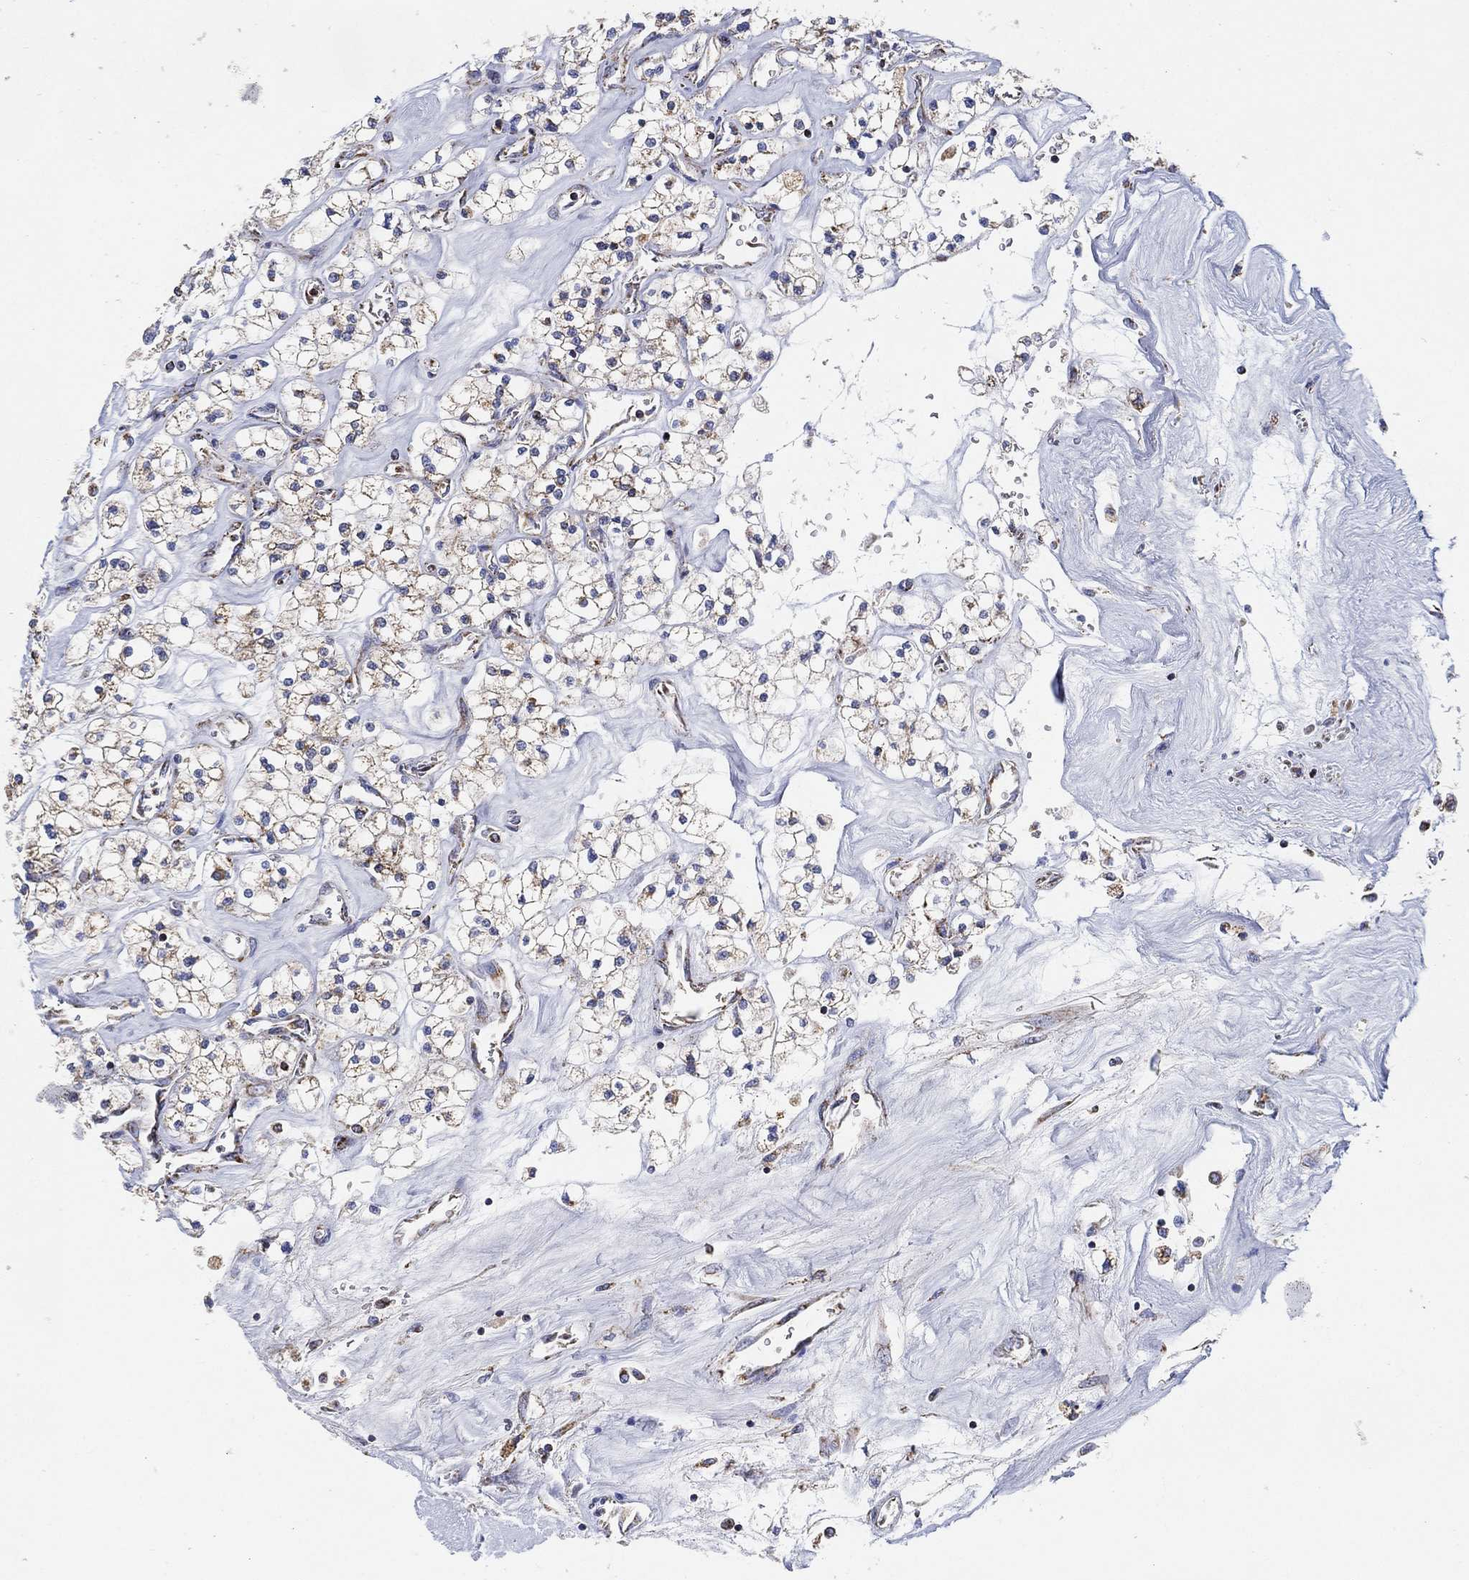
{"staining": {"intensity": "weak", "quantity": "25%-75%", "location": "cytoplasmic/membranous"}, "tissue": "renal cancer", "cell_type": "Tumor cells", "image_type": "cancer", "snomed": [{"axis": "morphology", "description": "Adenocarcinoma, NOS"}, {"axis": "topography", "description": "Kidney"}], "caption": "This is an image of IHC staining of renal cancer (adenocarcinoma), which shows weak positivity in the cytoplasmic/membranous of tumor cells.", "gene": "GCAT", "patient": {"sex": "male", "age": 80}}